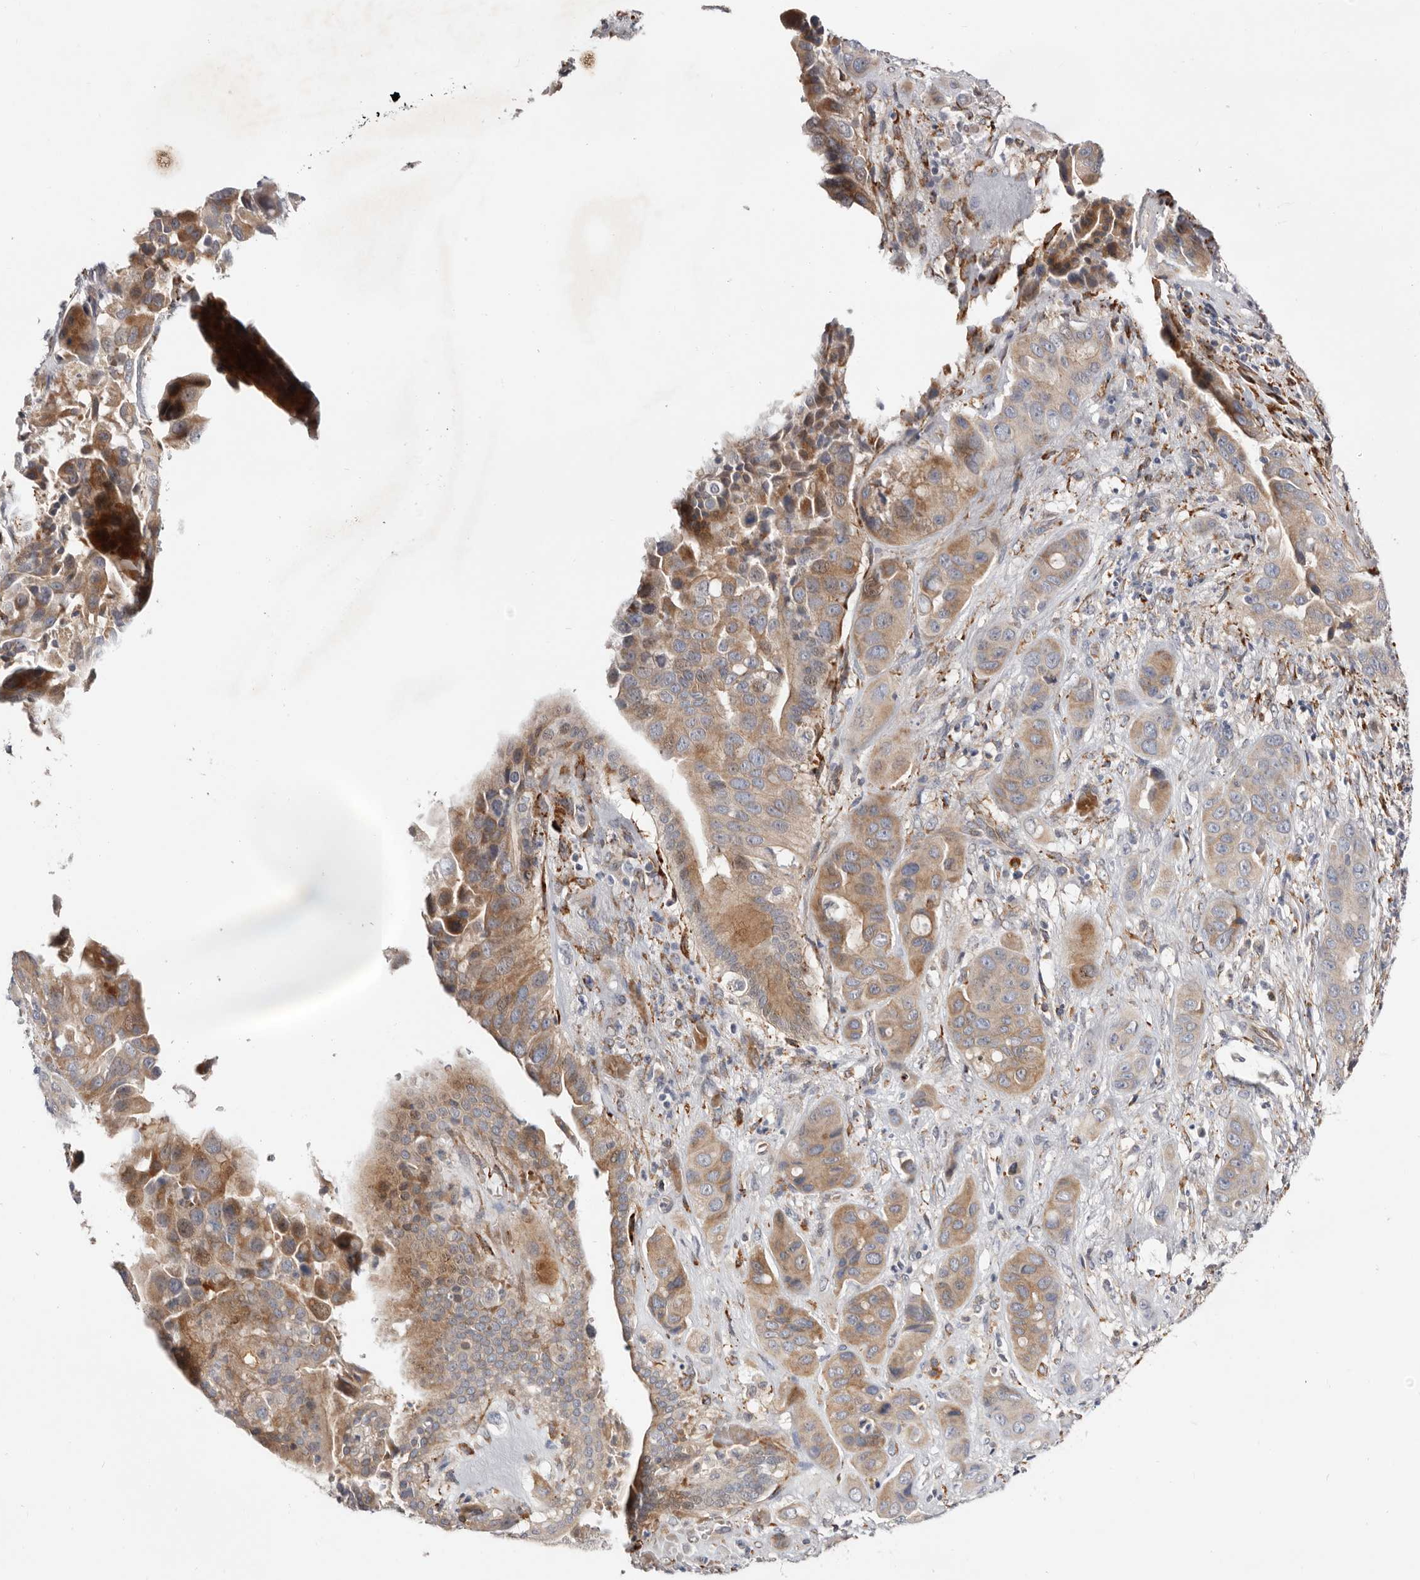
{"staining": {"intensity": "moderate", "quantity": ">75%", "location": "cytoplasmic/membranous"}, "tissue": "liver cancer", "cell_type": "Tumor cells", "image_type": "cancer", "snomed": [{"axis": "morphology", "description": "Cholangiocarcinoma"}, {"axis": "topography", "description": "Liver"}], "caption": "High-power microscopy captured an immunohistochemistry histopathology image of liver cancer, revealing moderate cytoplasmic/membranous expression in about >75% of tumor cells. (Brightfield microscopy of DAB IHC at high magnification).", "gene": "USH1C", "patient": {"sex": "female", "age": 52}}